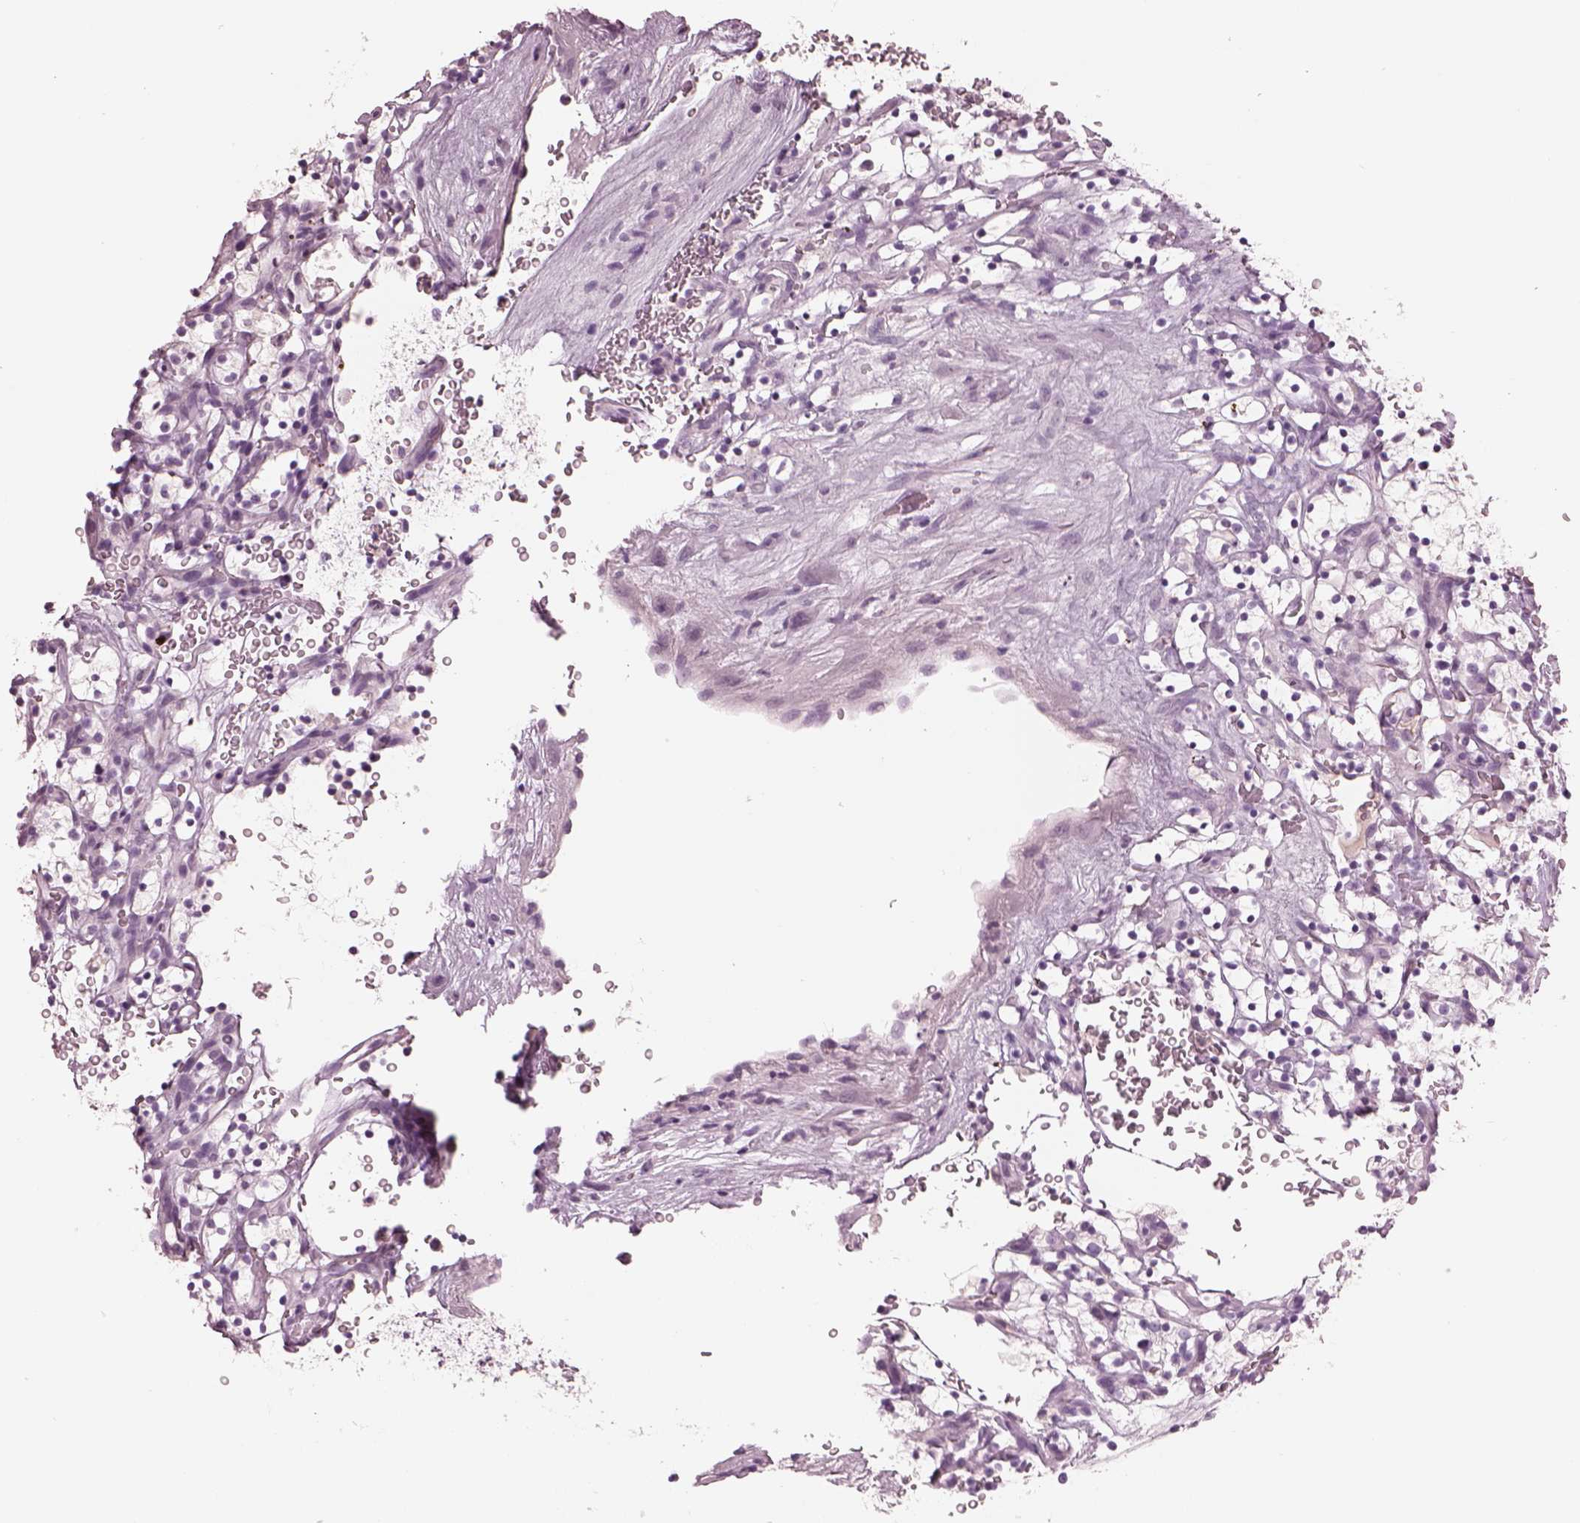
{"staining": {"intensity": "negative", "quantity": "none", "location": "none"}, "tissue": "renal cancer", "cell_type": "Tumor cells", "image_type": "cancer", "snomed": [{"axis": "morphology", "description": "Adenocarcinoma, NOS"}, {"axis": "topography", "description": "Kidney"}], "caption": "There is no significant expression in tumor cells of renal adenocarcinoma. (Brightfield microscopy of DAB IHC at high magnification).", "gene": "PACRG", "patient": {"sex": "female", "age": 64}}